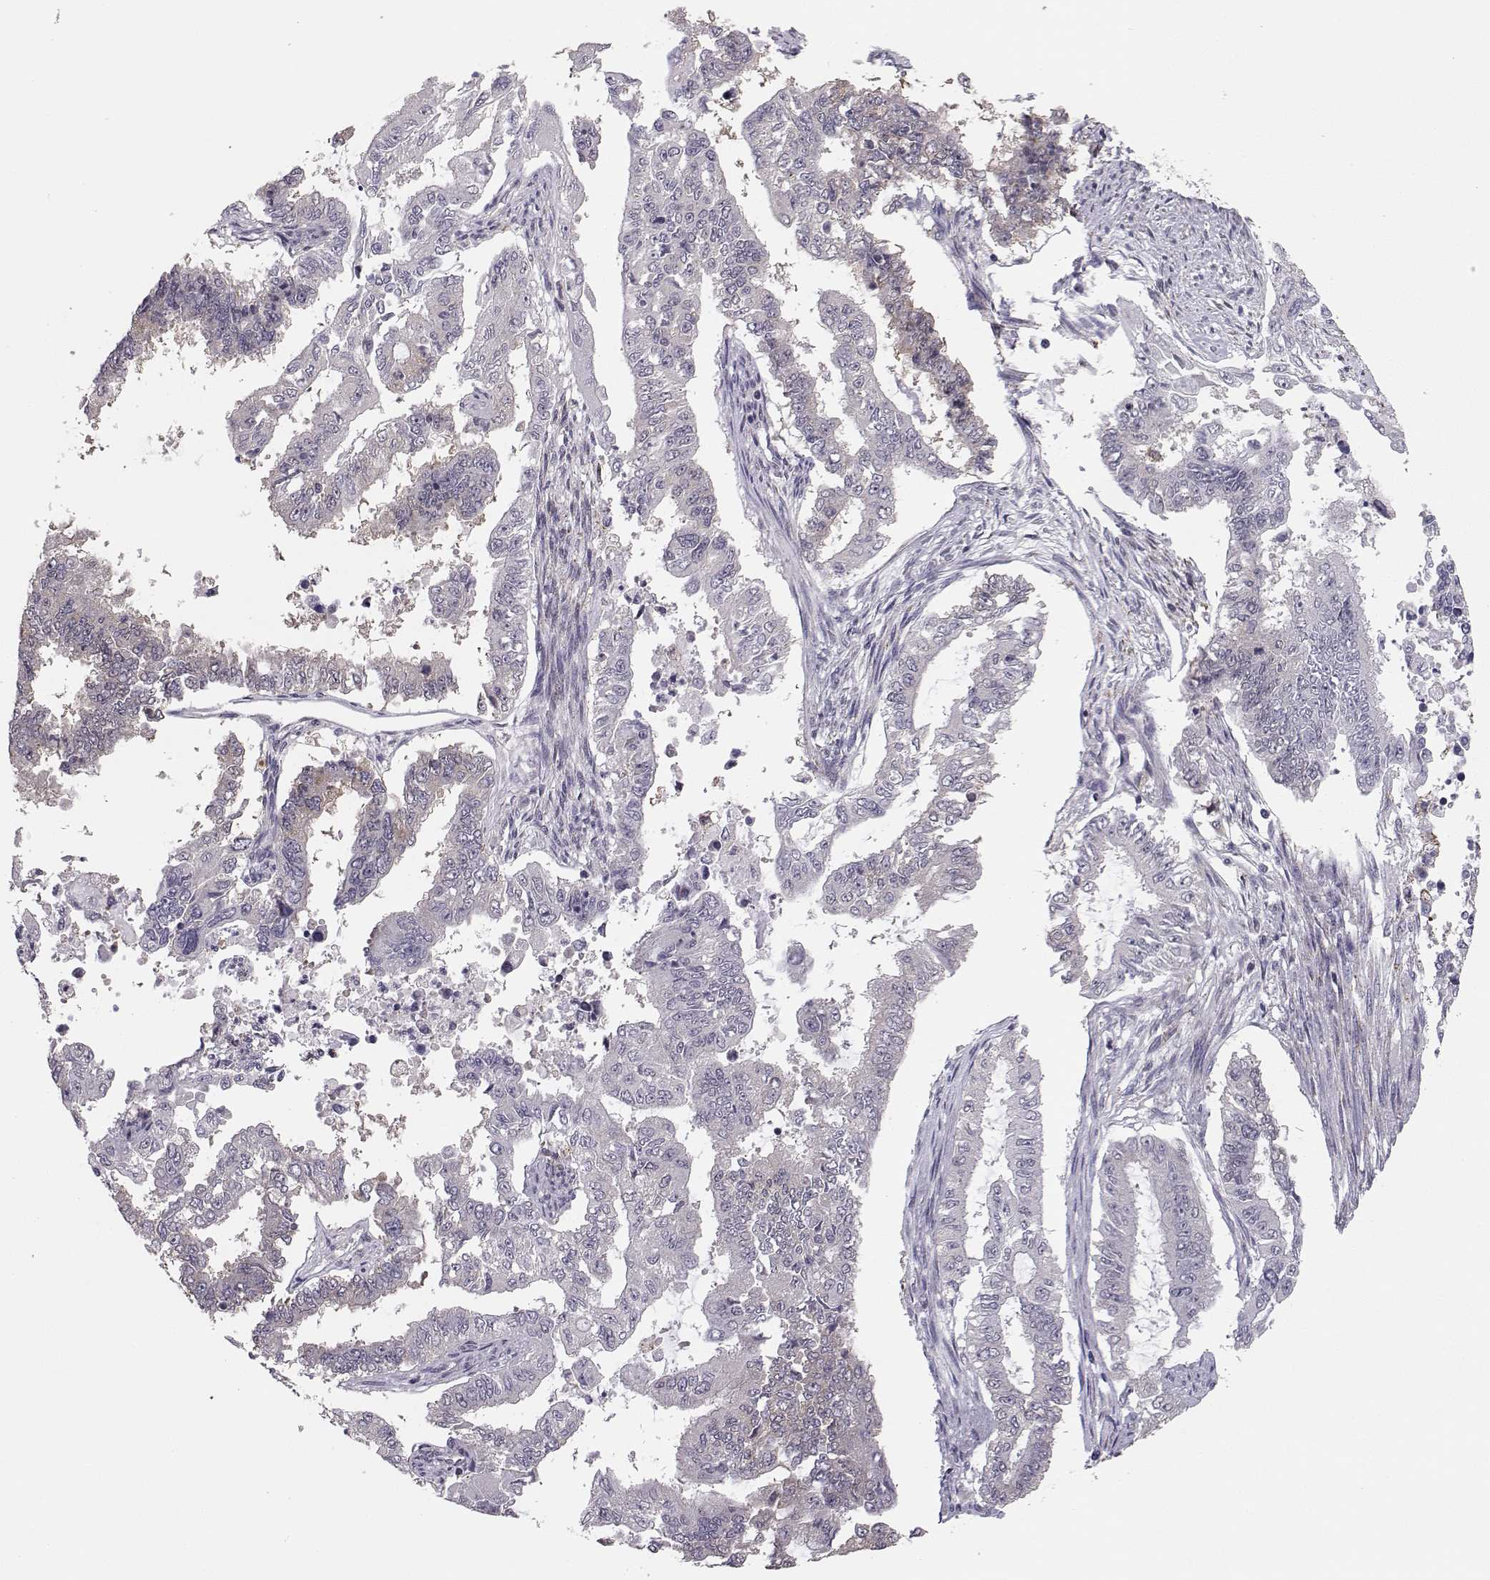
{"staining": {"intensity": "negative", "quantity": "none", "location": "none"}, "tissue": "endometrial cancer", "cell_type": "Tumor cells", "image_type": "cancer", "snomed": [{"axis": "morphology", "description": "Adenocarcinoma, NOS"}, {"axis": "topography", "description": "Uterus"}], "caption": "High magnification brightfield microscopy of adenocarcinoma (endometrial) stained with DAB (3,3'-diaminobenzidine) (brown) and counterstained with hematoxylin (blue): tumor cells show no significant staining.", "gene": "KIF13B", "patient": {"sex": "female", "age": 59}}